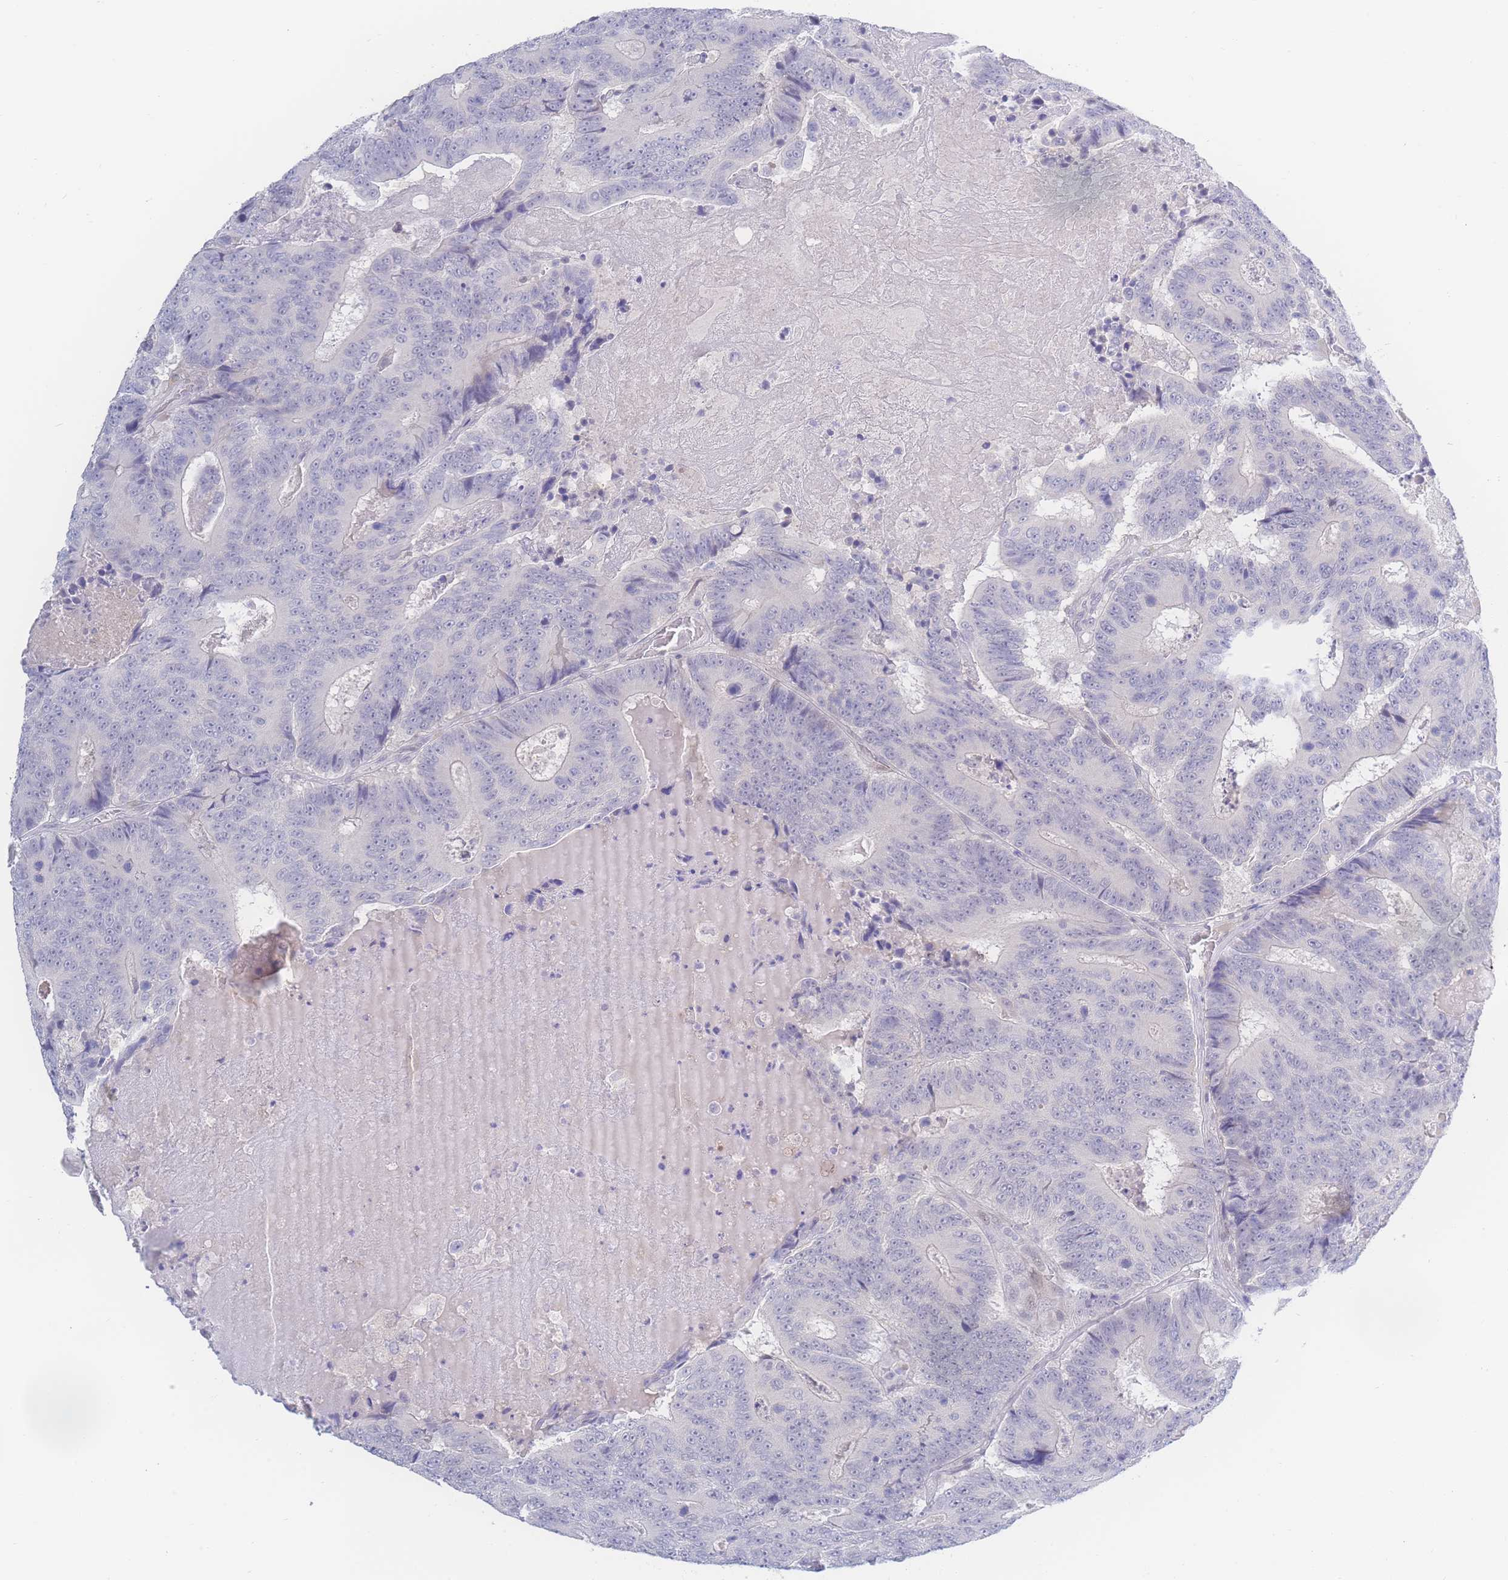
{"staining": {"intensity": "negative", "quantity": "none", "location": "none"}, "tissue": "colorectal cancer", "cell_type": "Tumor cells", "image_type": "cancer", "snomed": [{"axis": "morphology", "description": "Adenocarcinoma, NOS"}, {"axis": "topography", "description": "Colon"}], "caption": "Tumor cells are negative for protein expression in human adenocarcinoma (colorectal).", "gene": "PRSS22", "patient": {"sex": "male", "age": 83}}